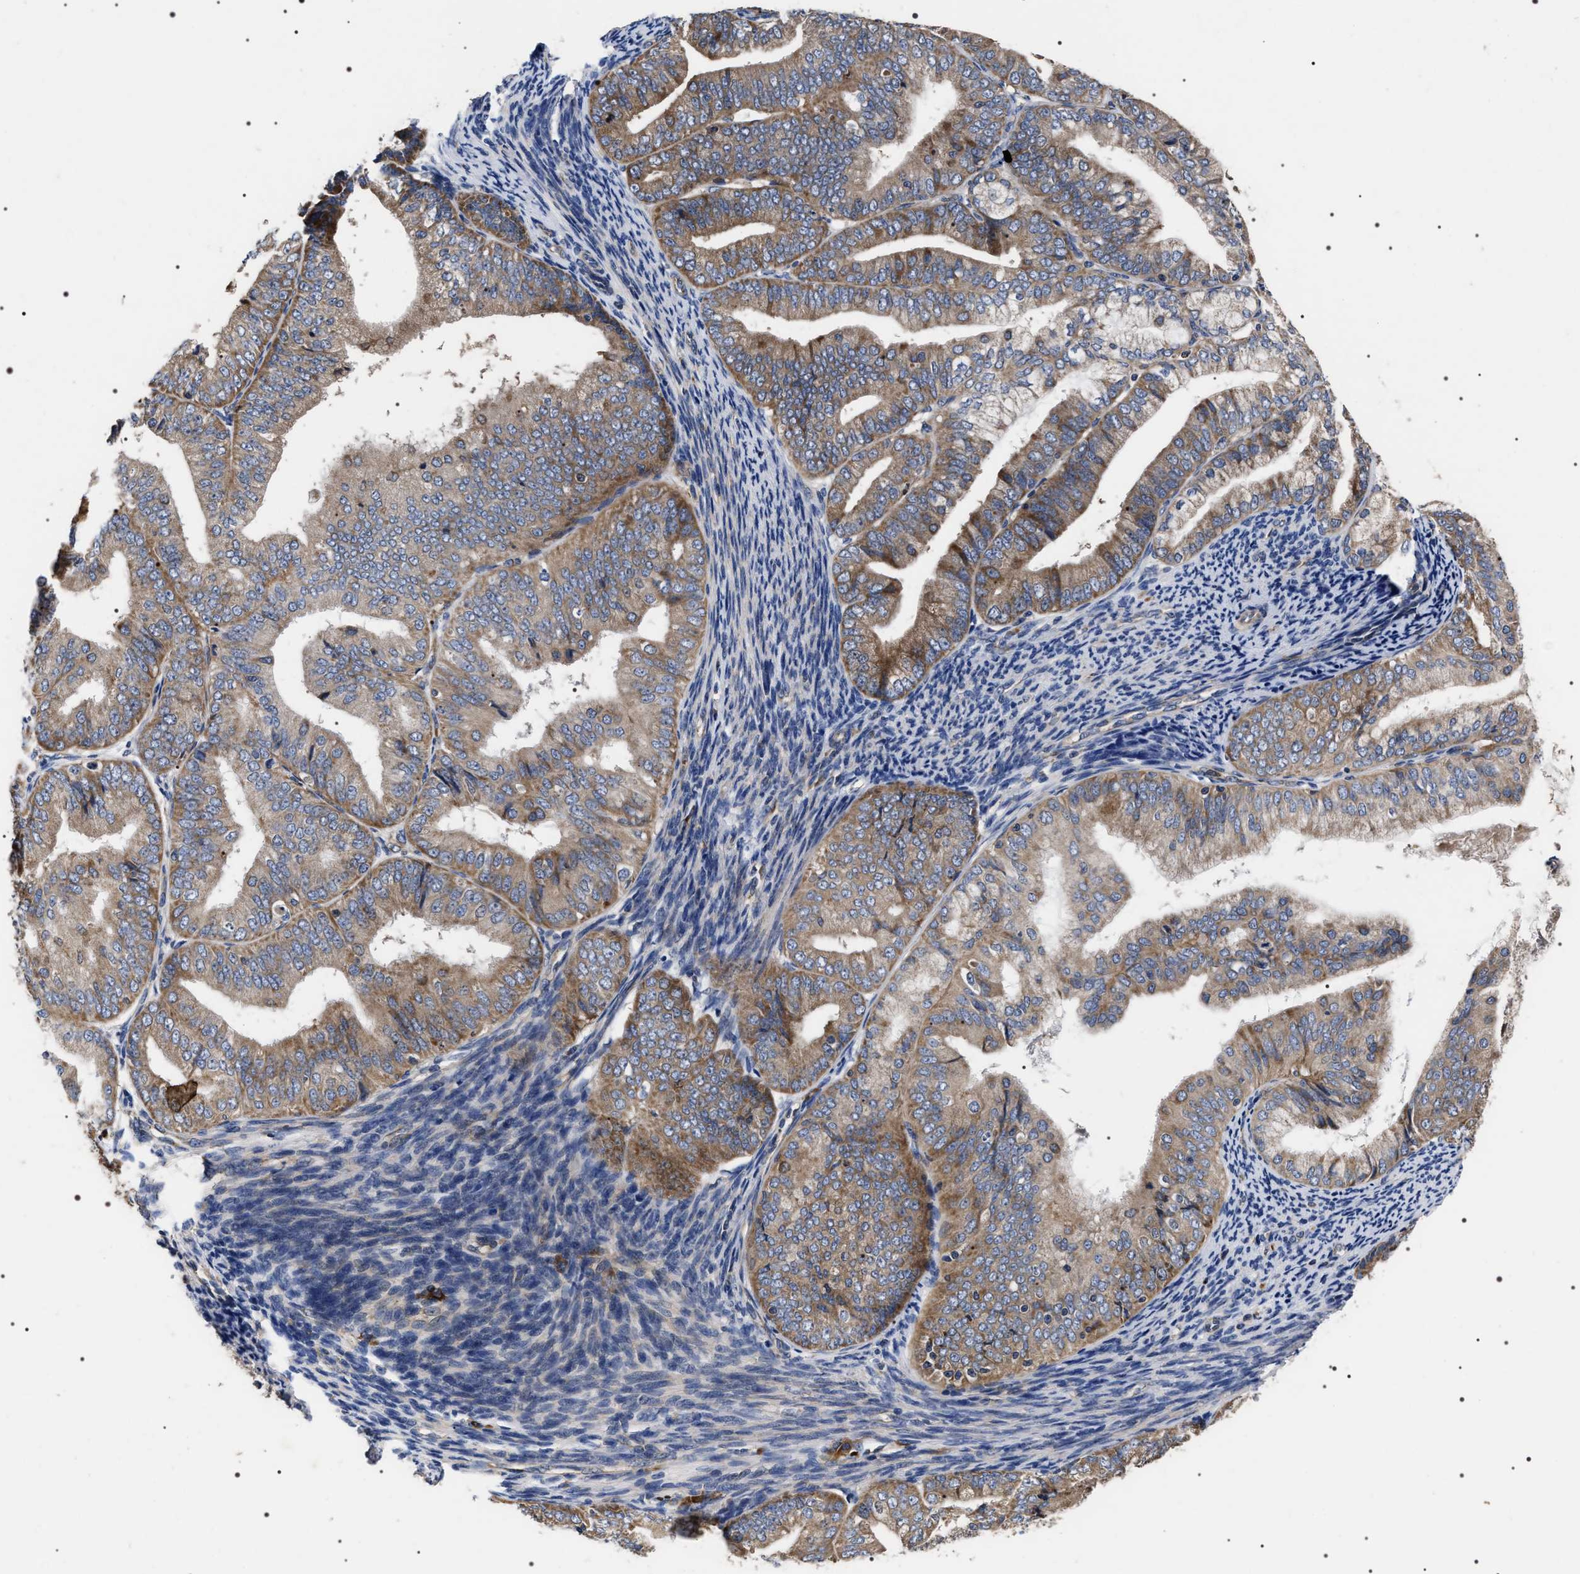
{"staining": {"intensity": "weak", "quantity": ">75%", "location": "cytoplasmic/membranous"}, "tissue": "endometrial cancer", "cell_type": "Tumor cells", "image_type": "cancer", "snomed": [{"axis": "morphology", "description": "Adenocarcinoma, NOS"}, {"axis": "topography", "description": "Endometrium"}], "caption": "Protein analysis of endometrial cancer tissue displays weak cytoplasmic/membranous expression in approximately >75% of tumor cells.", "gene": "MIS18A", "patient": {"sex": "female", "age": 63}}